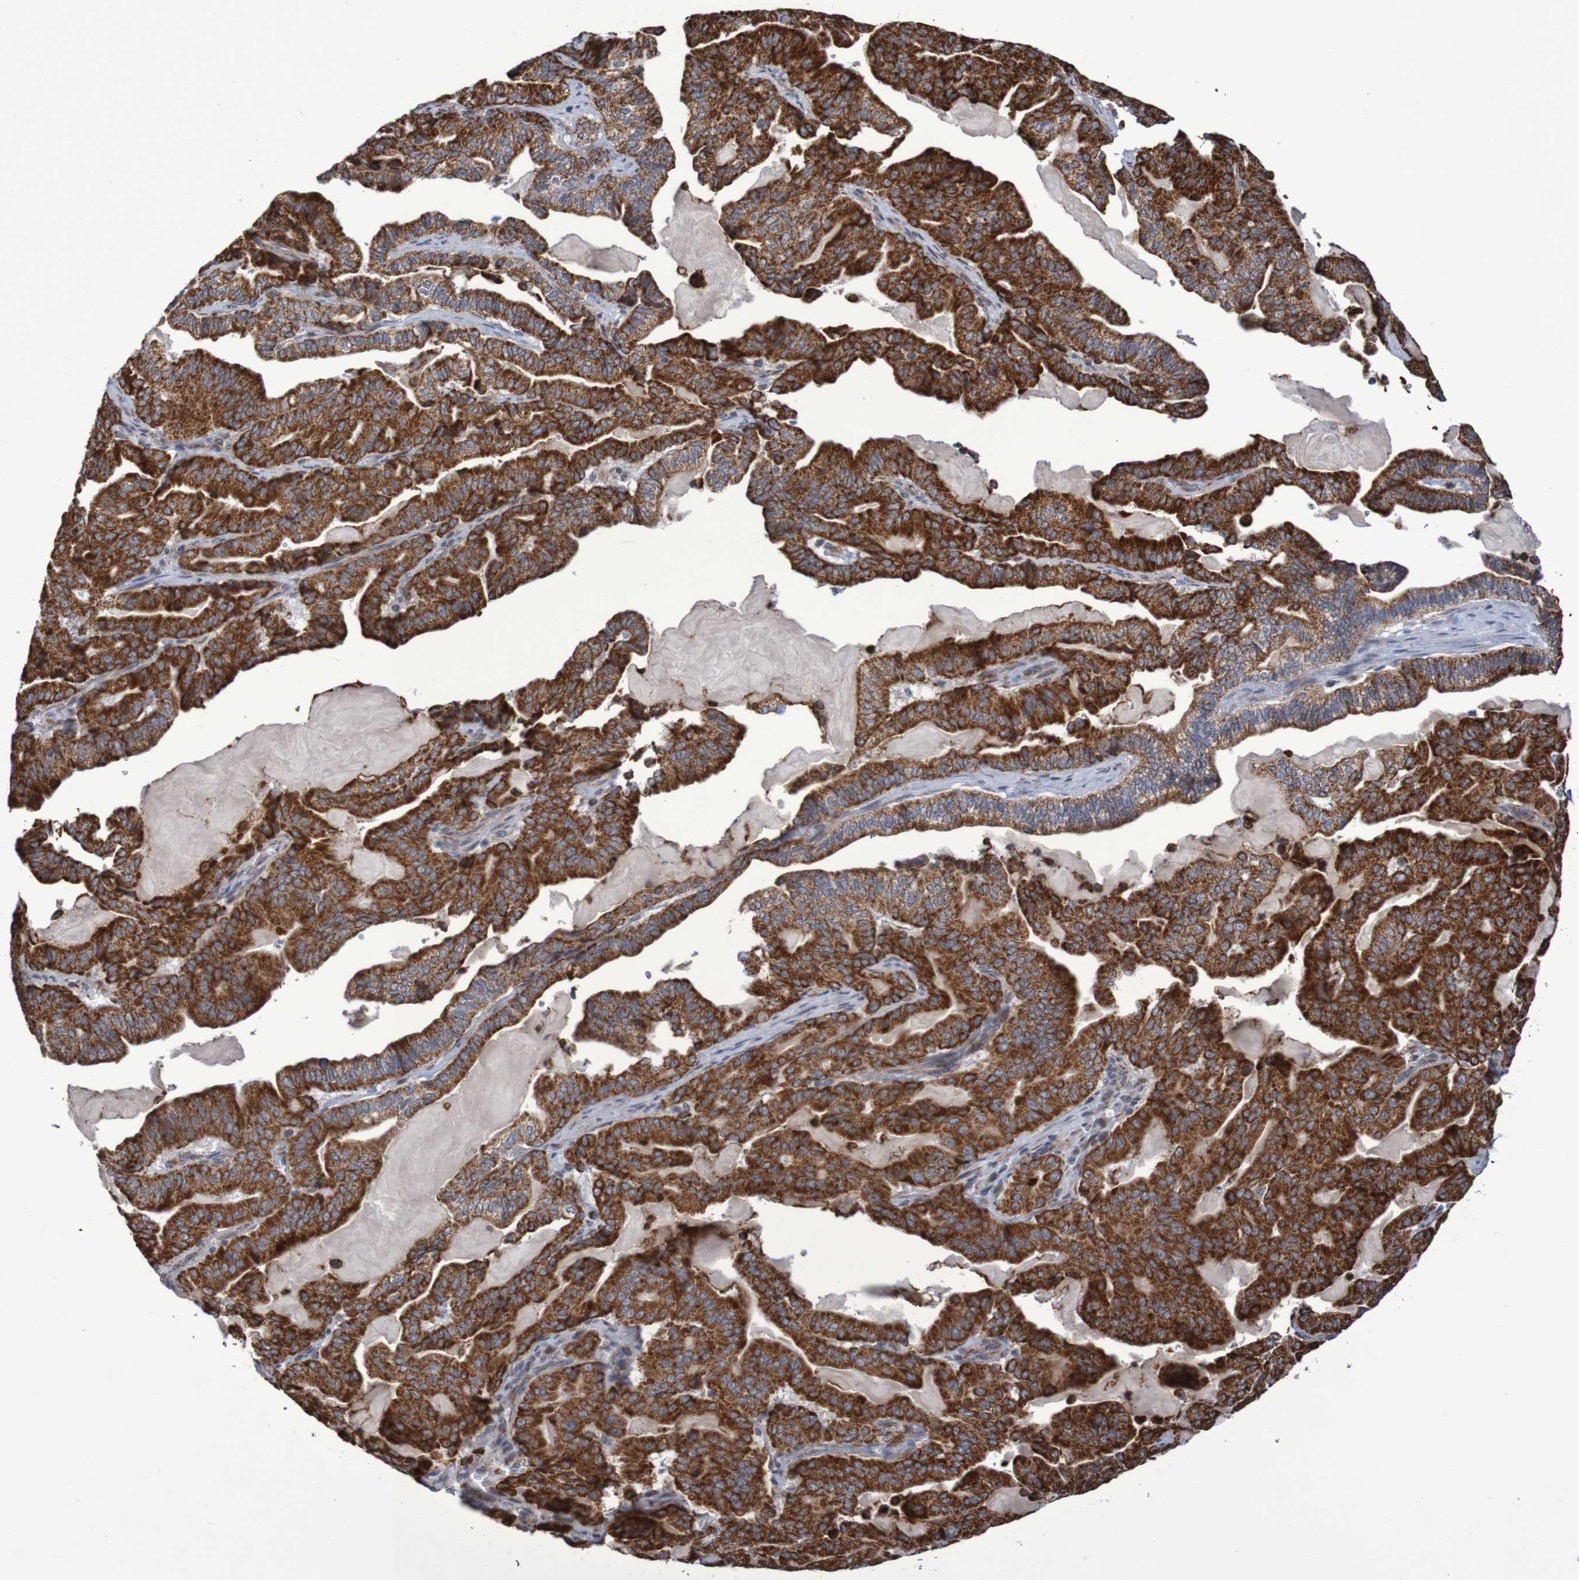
{"staining": {"intensity": "strong", "quantity": ">75%", "location": "cytoplasmic/membranous"}, "tissue": "pancreatic cancer", "cell_type": "Tumor cells", "image_type": "cancer", "snomed": [{"axis": "morphology", "description": "Adenocarcinoma, NOS"}, {"axis": "topography", "description": "Pancreas"}], "caption": "Protein staining shows strong cytoplasmic/membranous positivity in approximately >75% of tumor cells in adenocarcinoma (pancreatic).", "gene": "DVL1", "patient": {"sex": "male", "age": 63}}